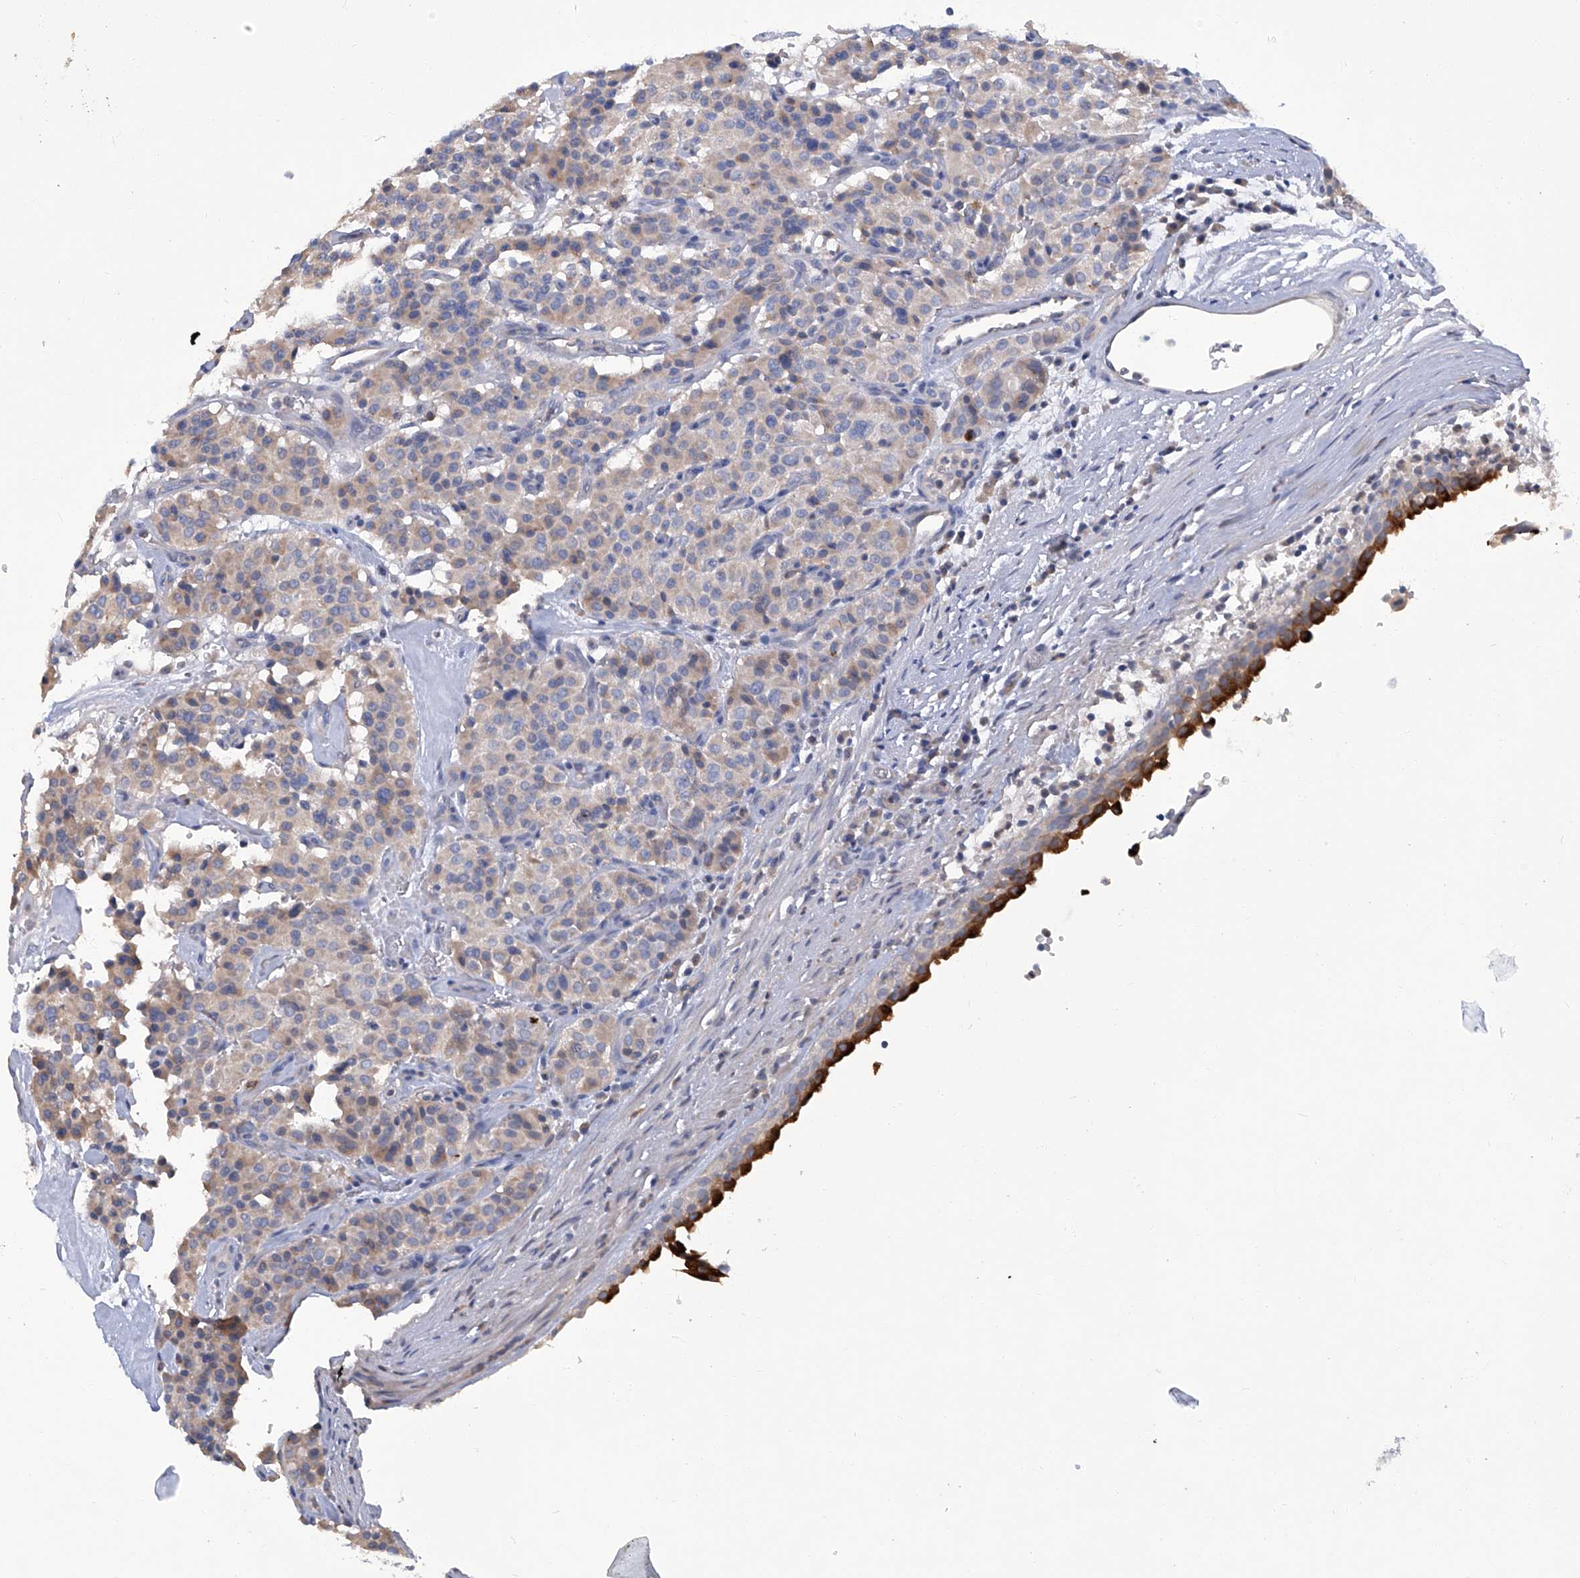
{"staining": {"intensity": "weak", "quantity": "<25%", "location": "cytoplasmic/membranous"}, "tissue": "carcinoid", "cell_type": "Tumor cells", "image_type": "cancer", "snomed": [{"axis": "morphology", "description": "Carcinoid, malignant, NOS"}, {"axis": "topography", "description": "Lung"}], "caption": "Carcinoid (malignant) was stained to show a protein in brown. There is no significant expression in tumor cells.", "gene": "TGFBR1", "patient": {"sex": "male", "age": 30}}